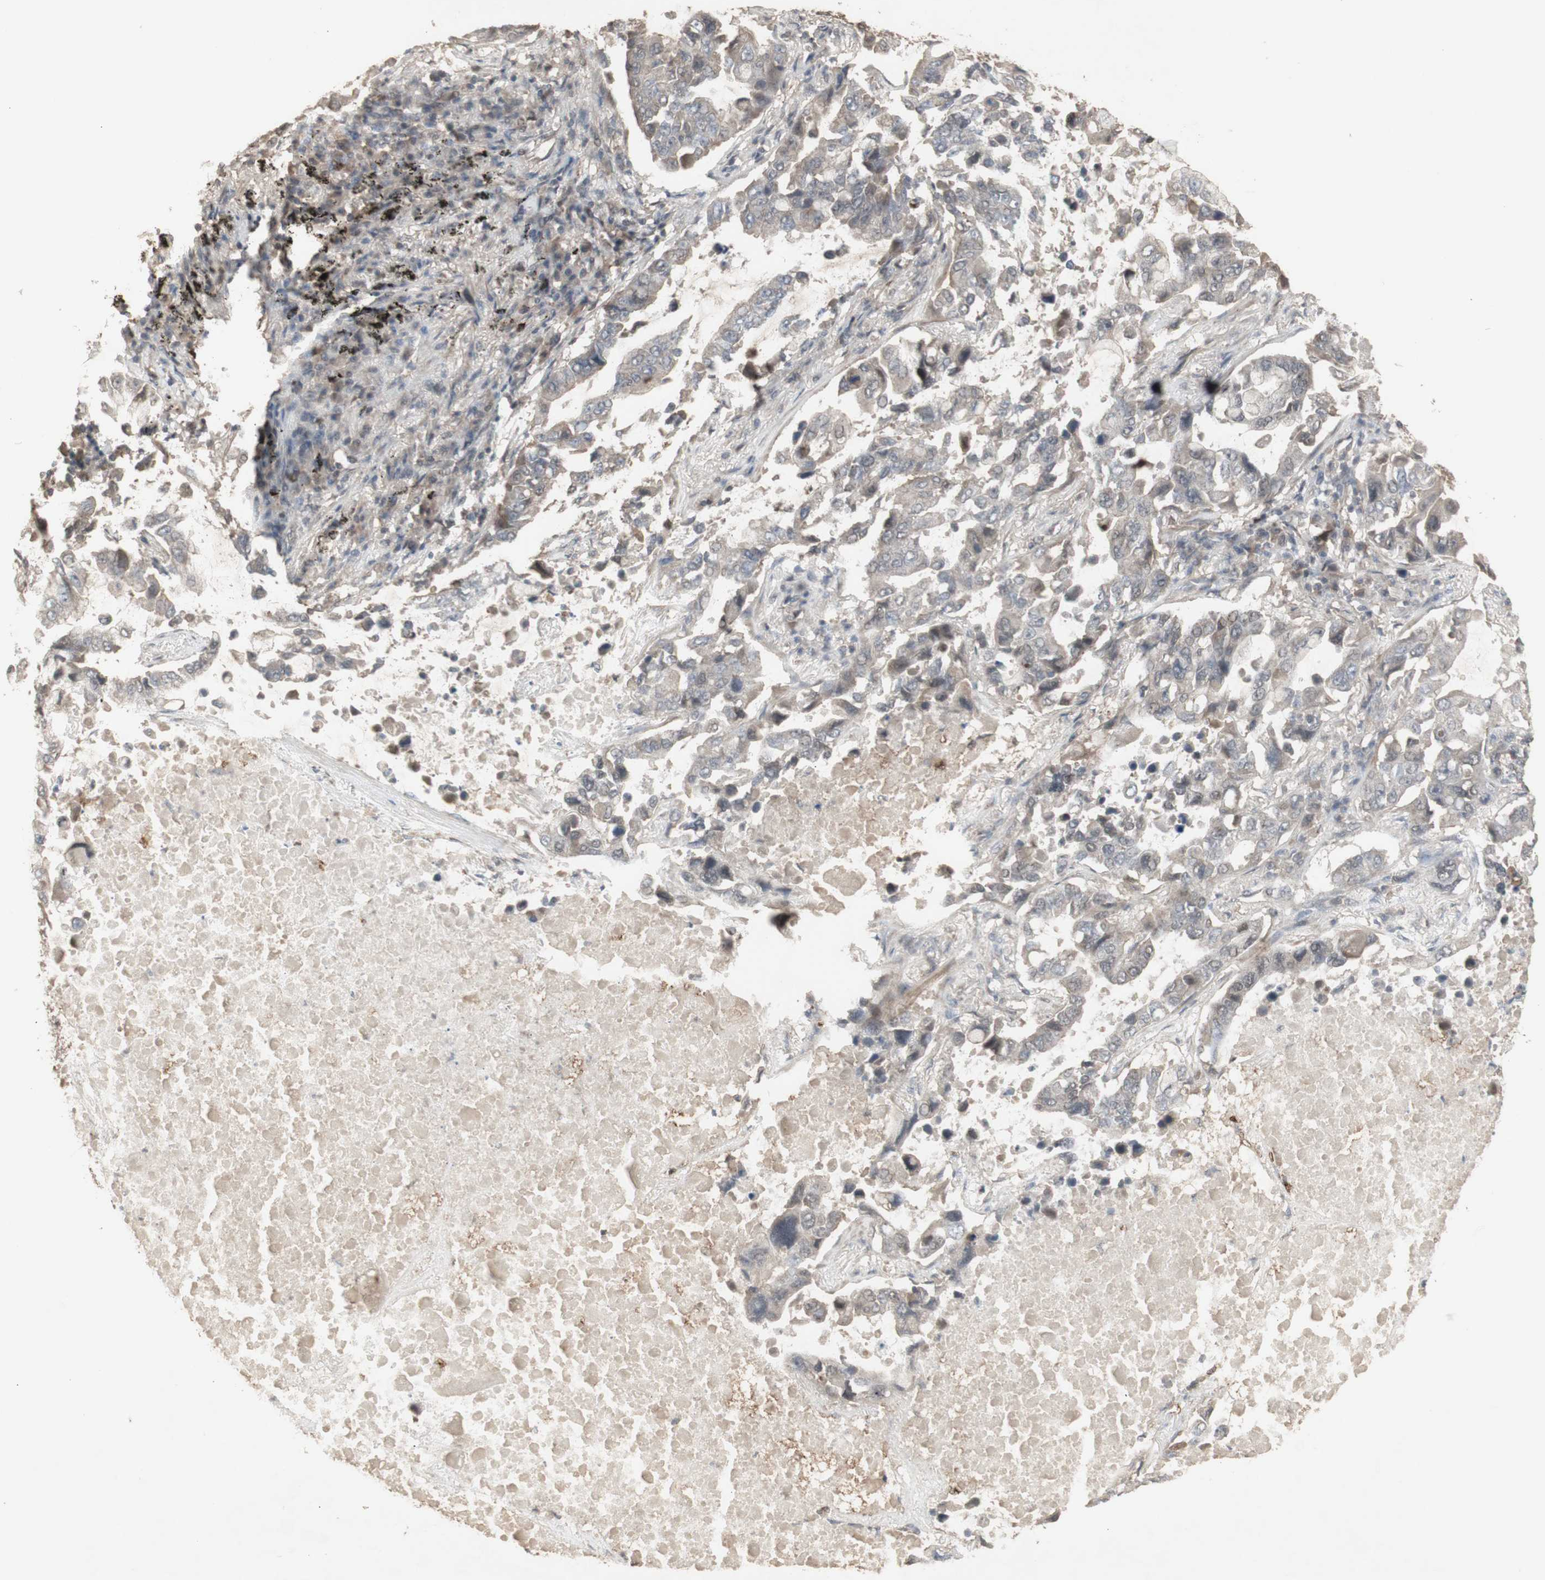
{"staining": {"intensity": "moderate", "quantity": "25%-75%", "location": "cytoplasmic/membranous"}, "tissue": "lung cancer", "cell_type": "Tumor cells", "image_type": "cancer", "snomed": [{"axis": "morphology", "description": "Adenocarcinoma, NOS"}, {"axis": "topography", "description": "Lung"}], "caption": "This histopathology image displays IHC staining of human lung adenocarcinoma, with medium moderate cytoplasmic/membranous expression in about 25%-75% of tumor cells.", "gene": "ALOX12", "patient": {"sex": "male", "age": 64}}